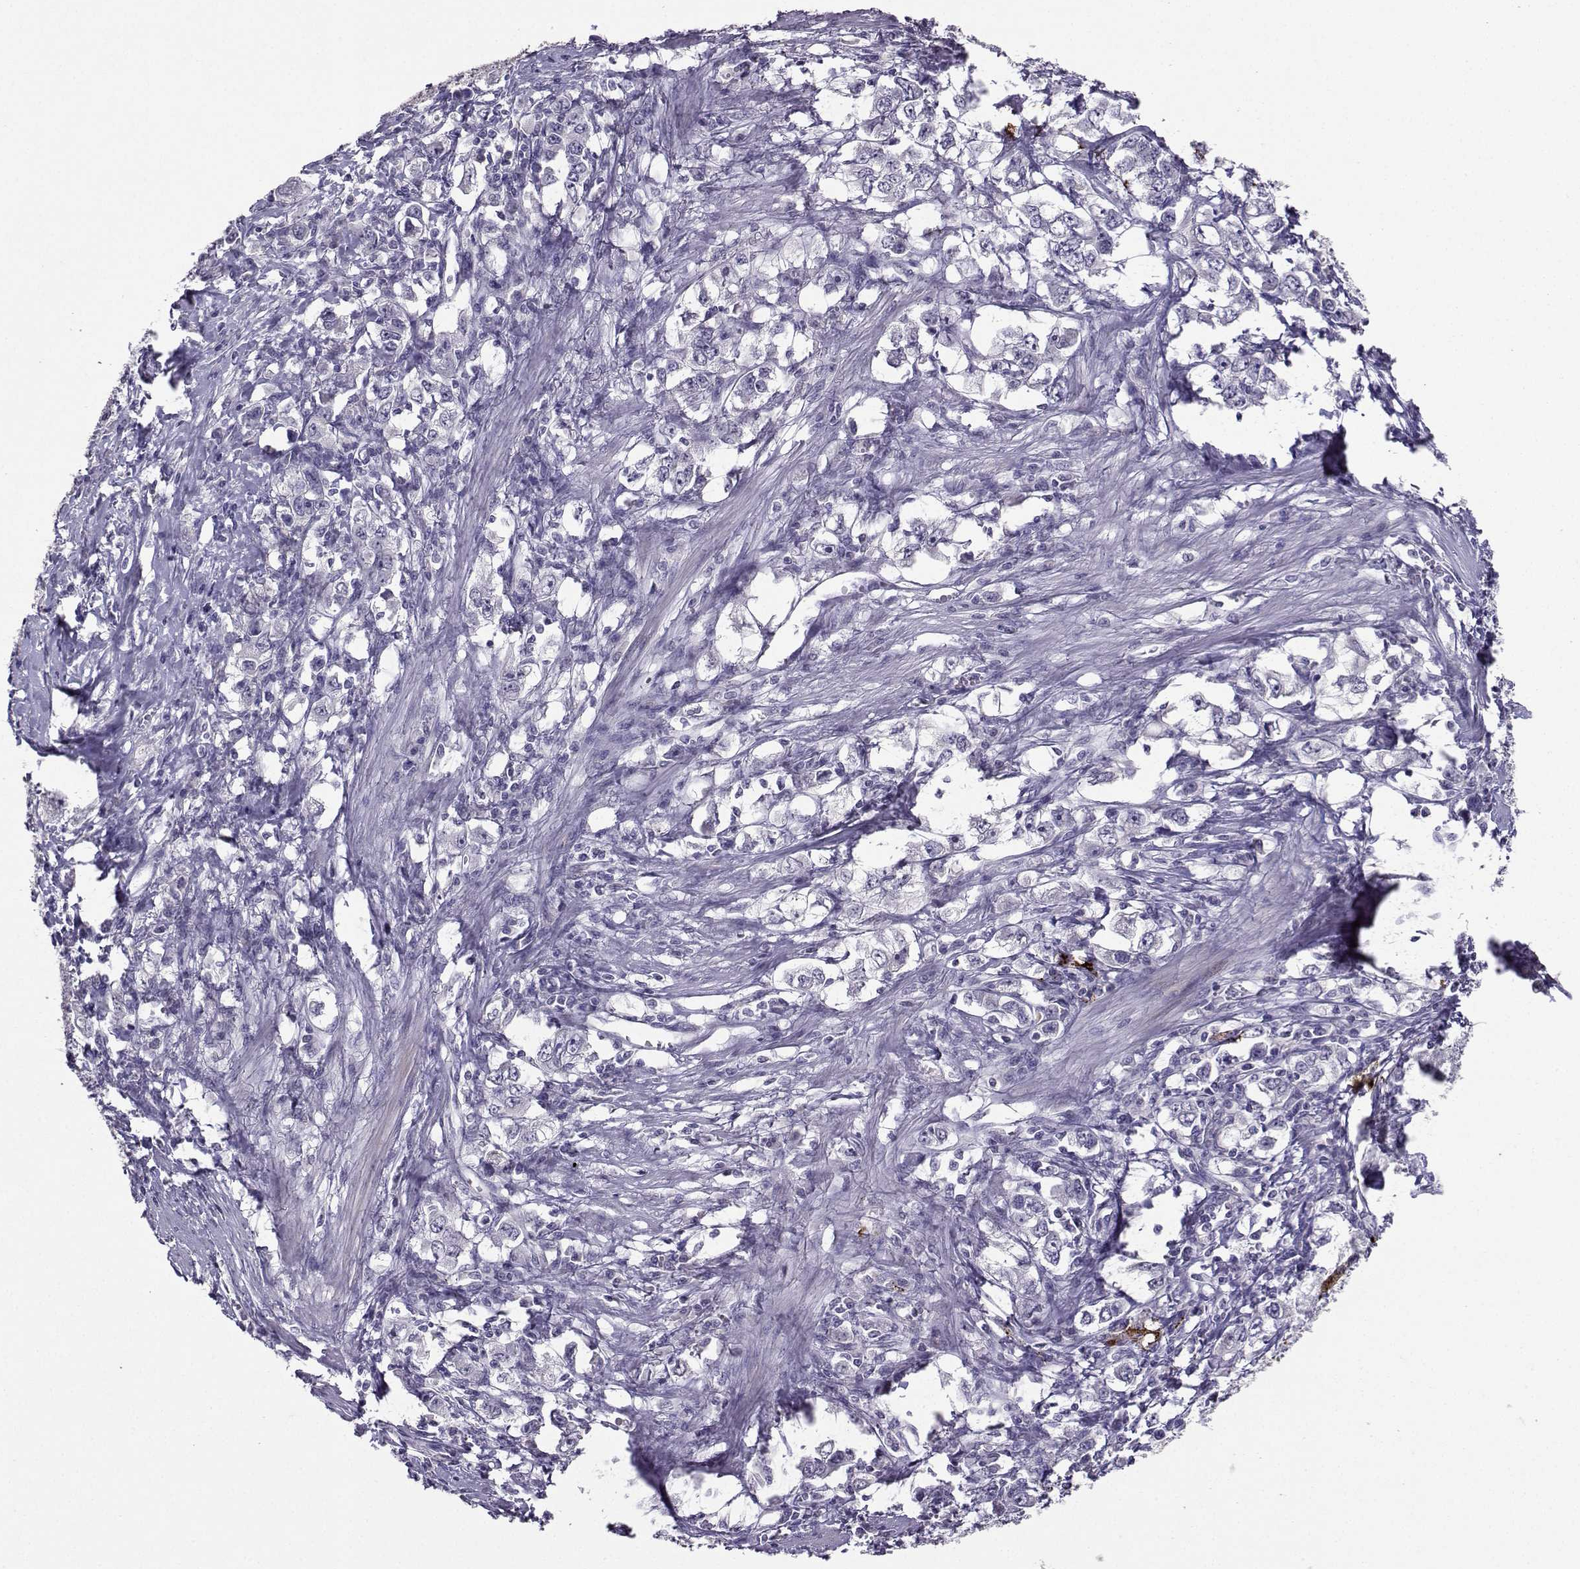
{"staining": {"intensity": "negative", "quantity": "none", "location": "none"}, "tissue": "stomach cancer", "cell_type": "Tumor cells", "image_type": "cancer", "snomed": [{"axis": "morphology", "description": "Adenocarcinoma, NOS"}, {"axis": "topography", "description": "Stomach, lower"}], "caption": "Immunohistochemical staining of human stomach cancer (adenocarcinoma) exhibits no significant positivity in tumor cells.", "gene": "CARTPT", "patient": {"sex": "female", "age": 72}}